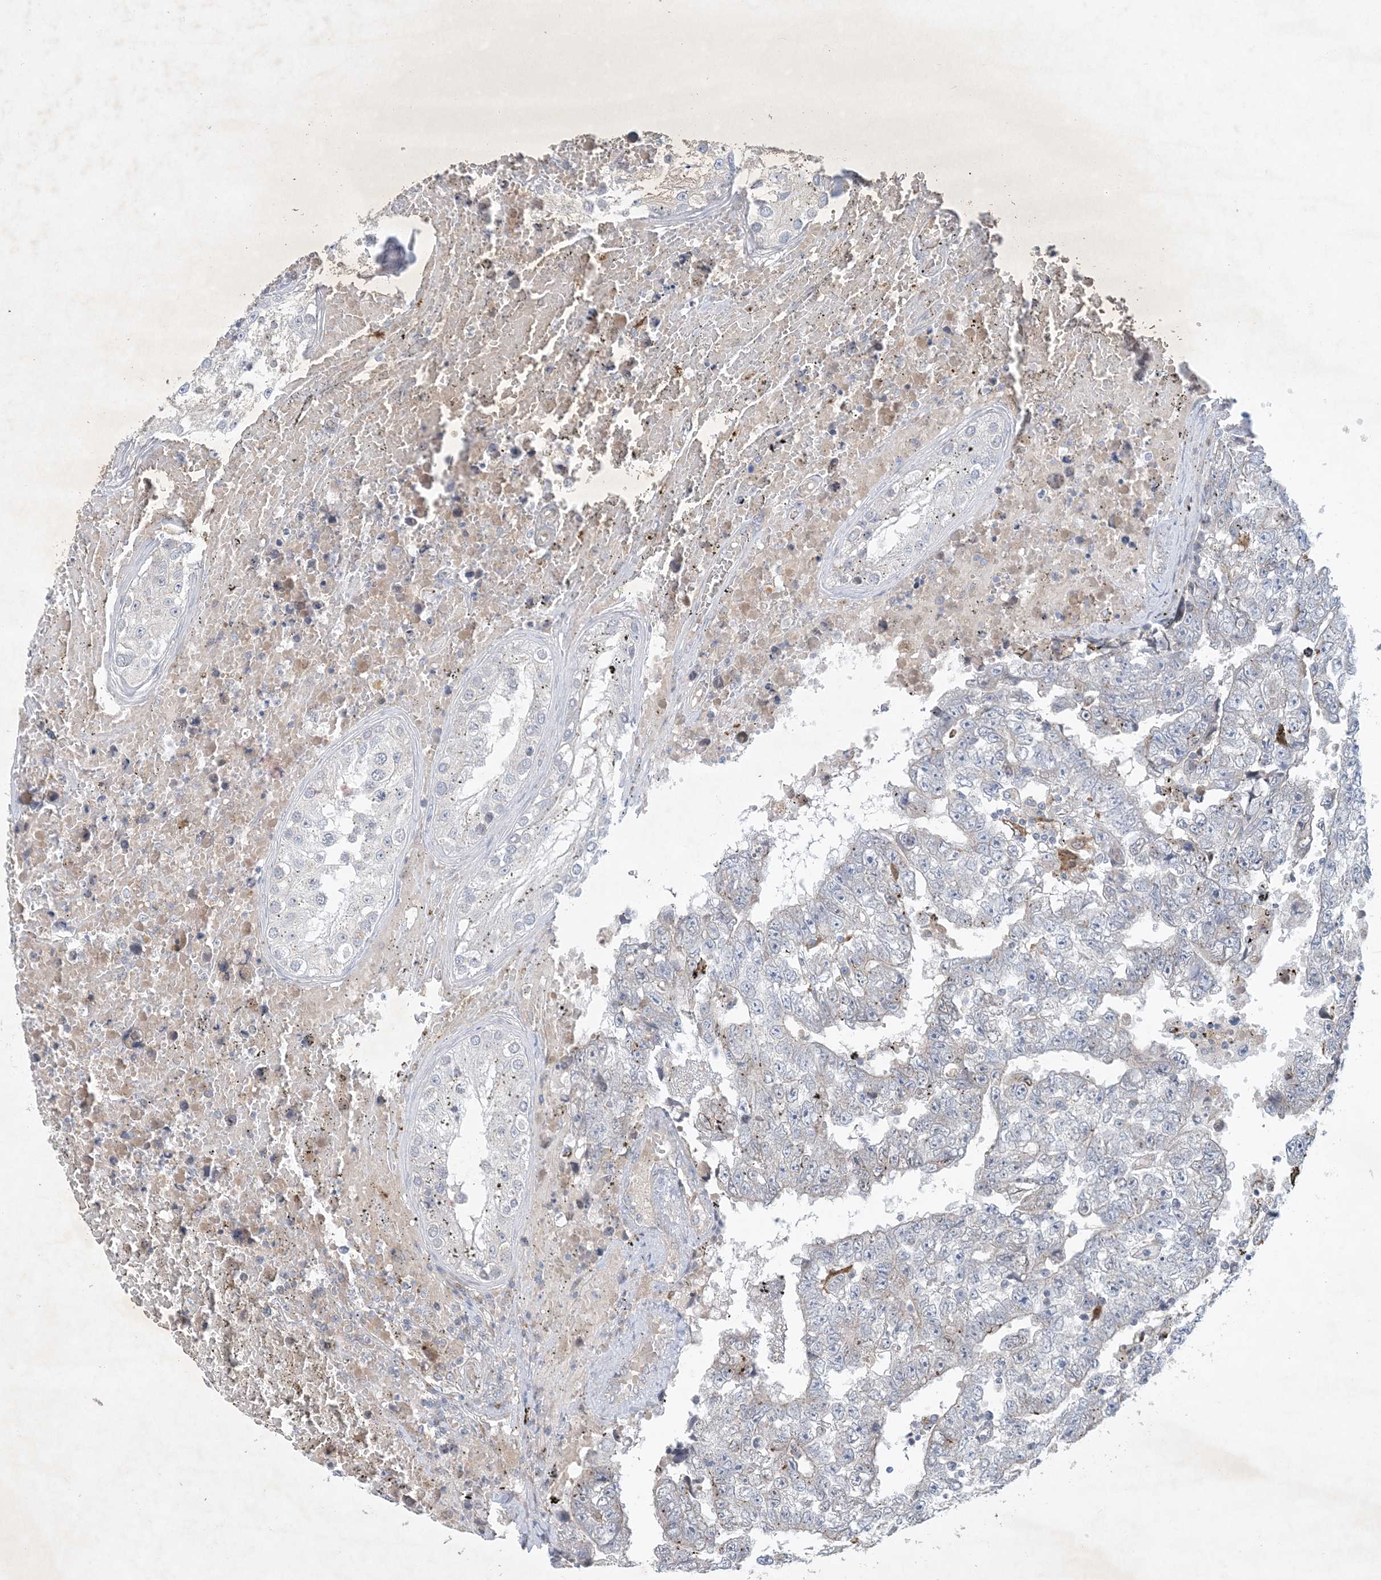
{"staining": {"intensity": "negative", "quantity": "none", "location": "none"}, "tissue": "testis cancer", "cell_type": "Tumor cells", "image_type": "cancer", "snomed": [{"axis": "morphology", "description": "Carcinoma, Embryonal, NOS"}, {"axis": "topography", "description": "Testis"}], "caption": "DAB (3,3'-diaminobenzidine) immunohistochemical staining of testis cancer exhibits no significant staining in tumor cells.", "gene": "MRPS18A", "patient": {"sex": "male", "age": 25}}